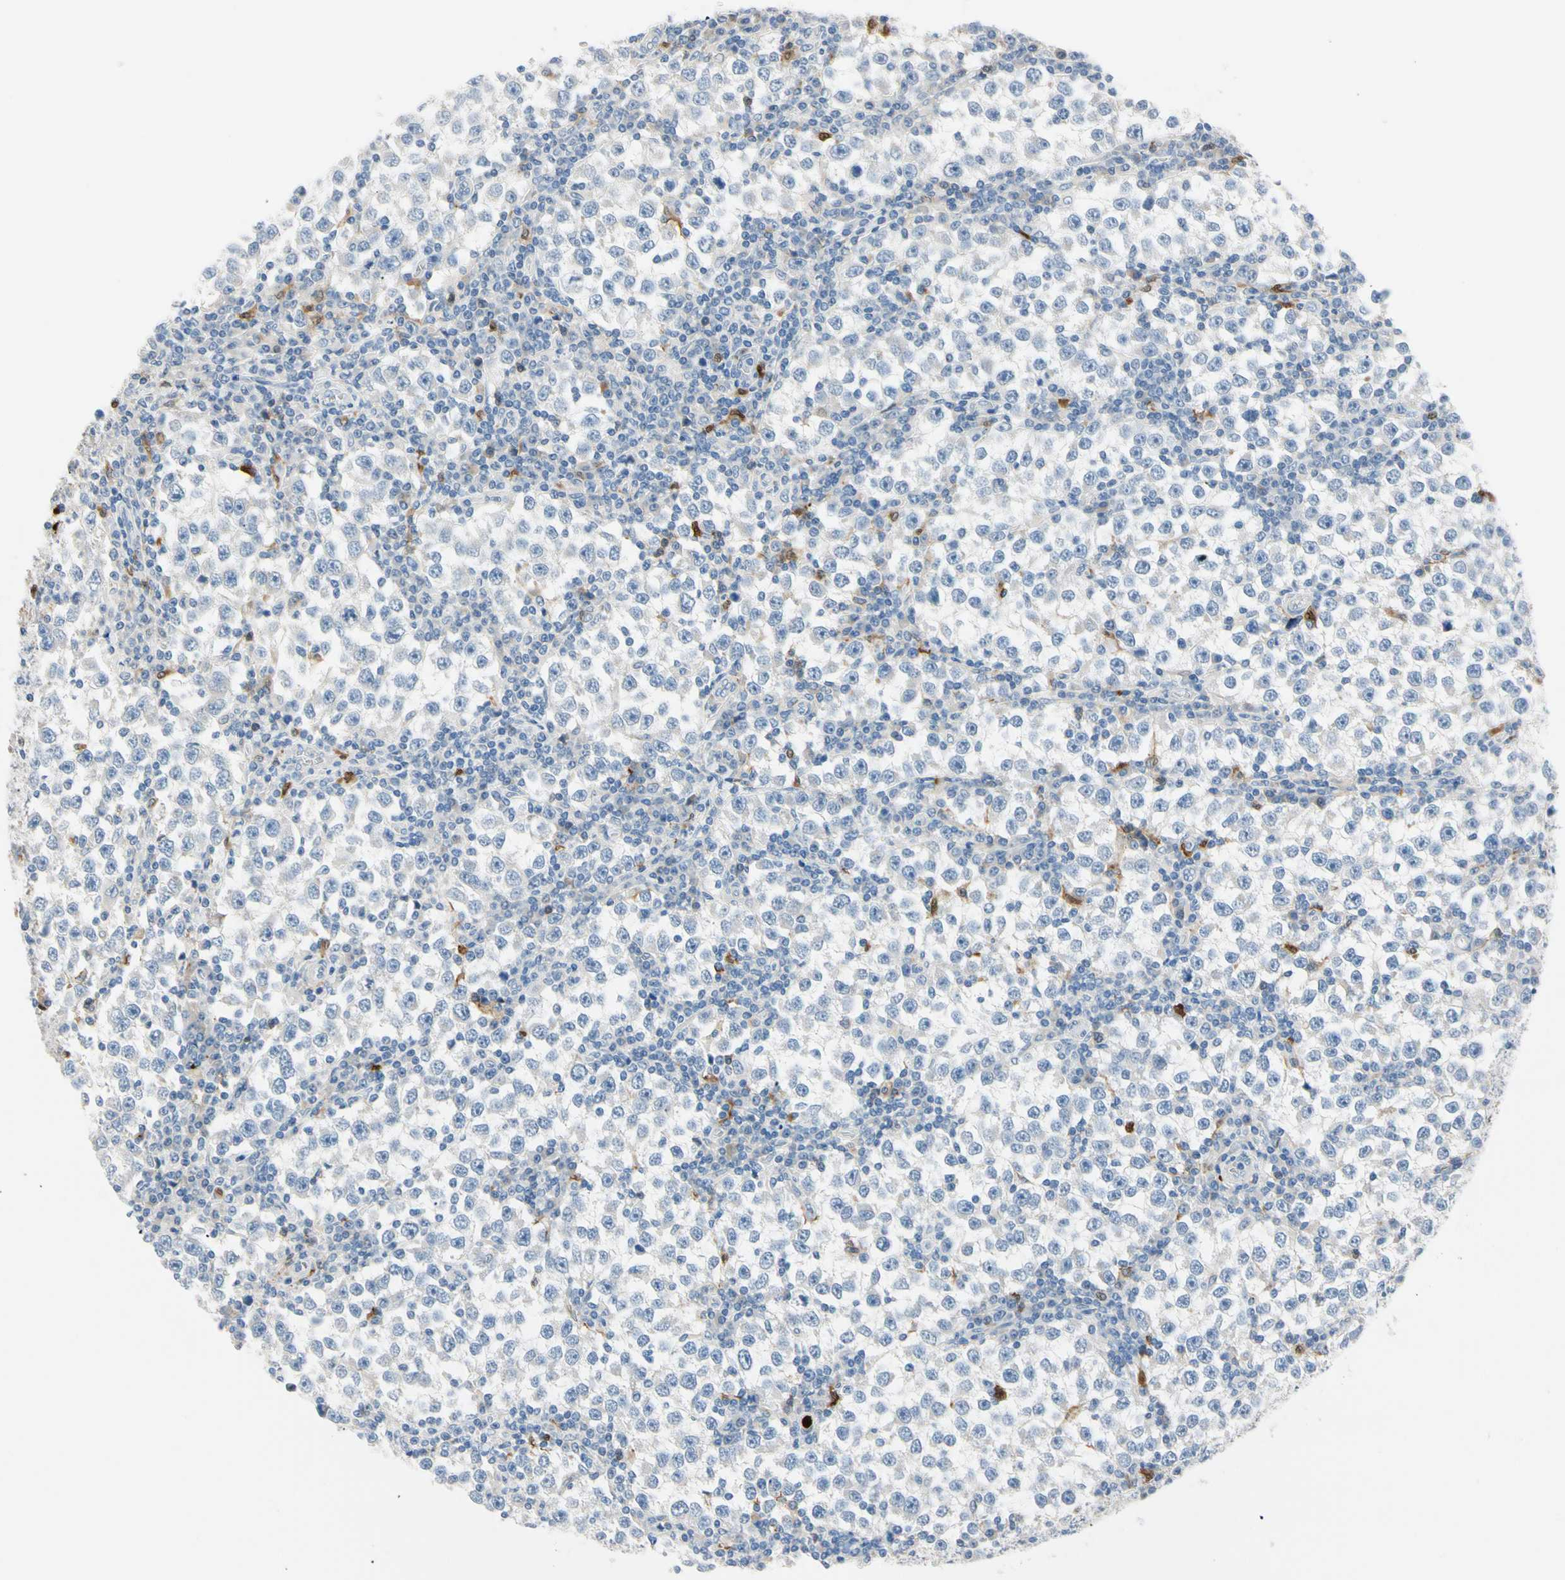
{"staining": {"intensity": "weak", "quantity": "<25%", "location": "cytoplasmic/membranous"}, "tissue": "testis cancer", "cell_type": "Tumor cells", "image_type": "cancer", "snomed": [{"axis": "morphology", "description": "Seminoma, NOS"}, {"axis": "topography", "description": "Testis"}], "caption": "The immunohistochemistry (IHC) histopathology image has no significant expression in tumor cells of testis cancer tissue.", "gene": "TRAF5", "patient": {"sex": "male", "age": 65}}